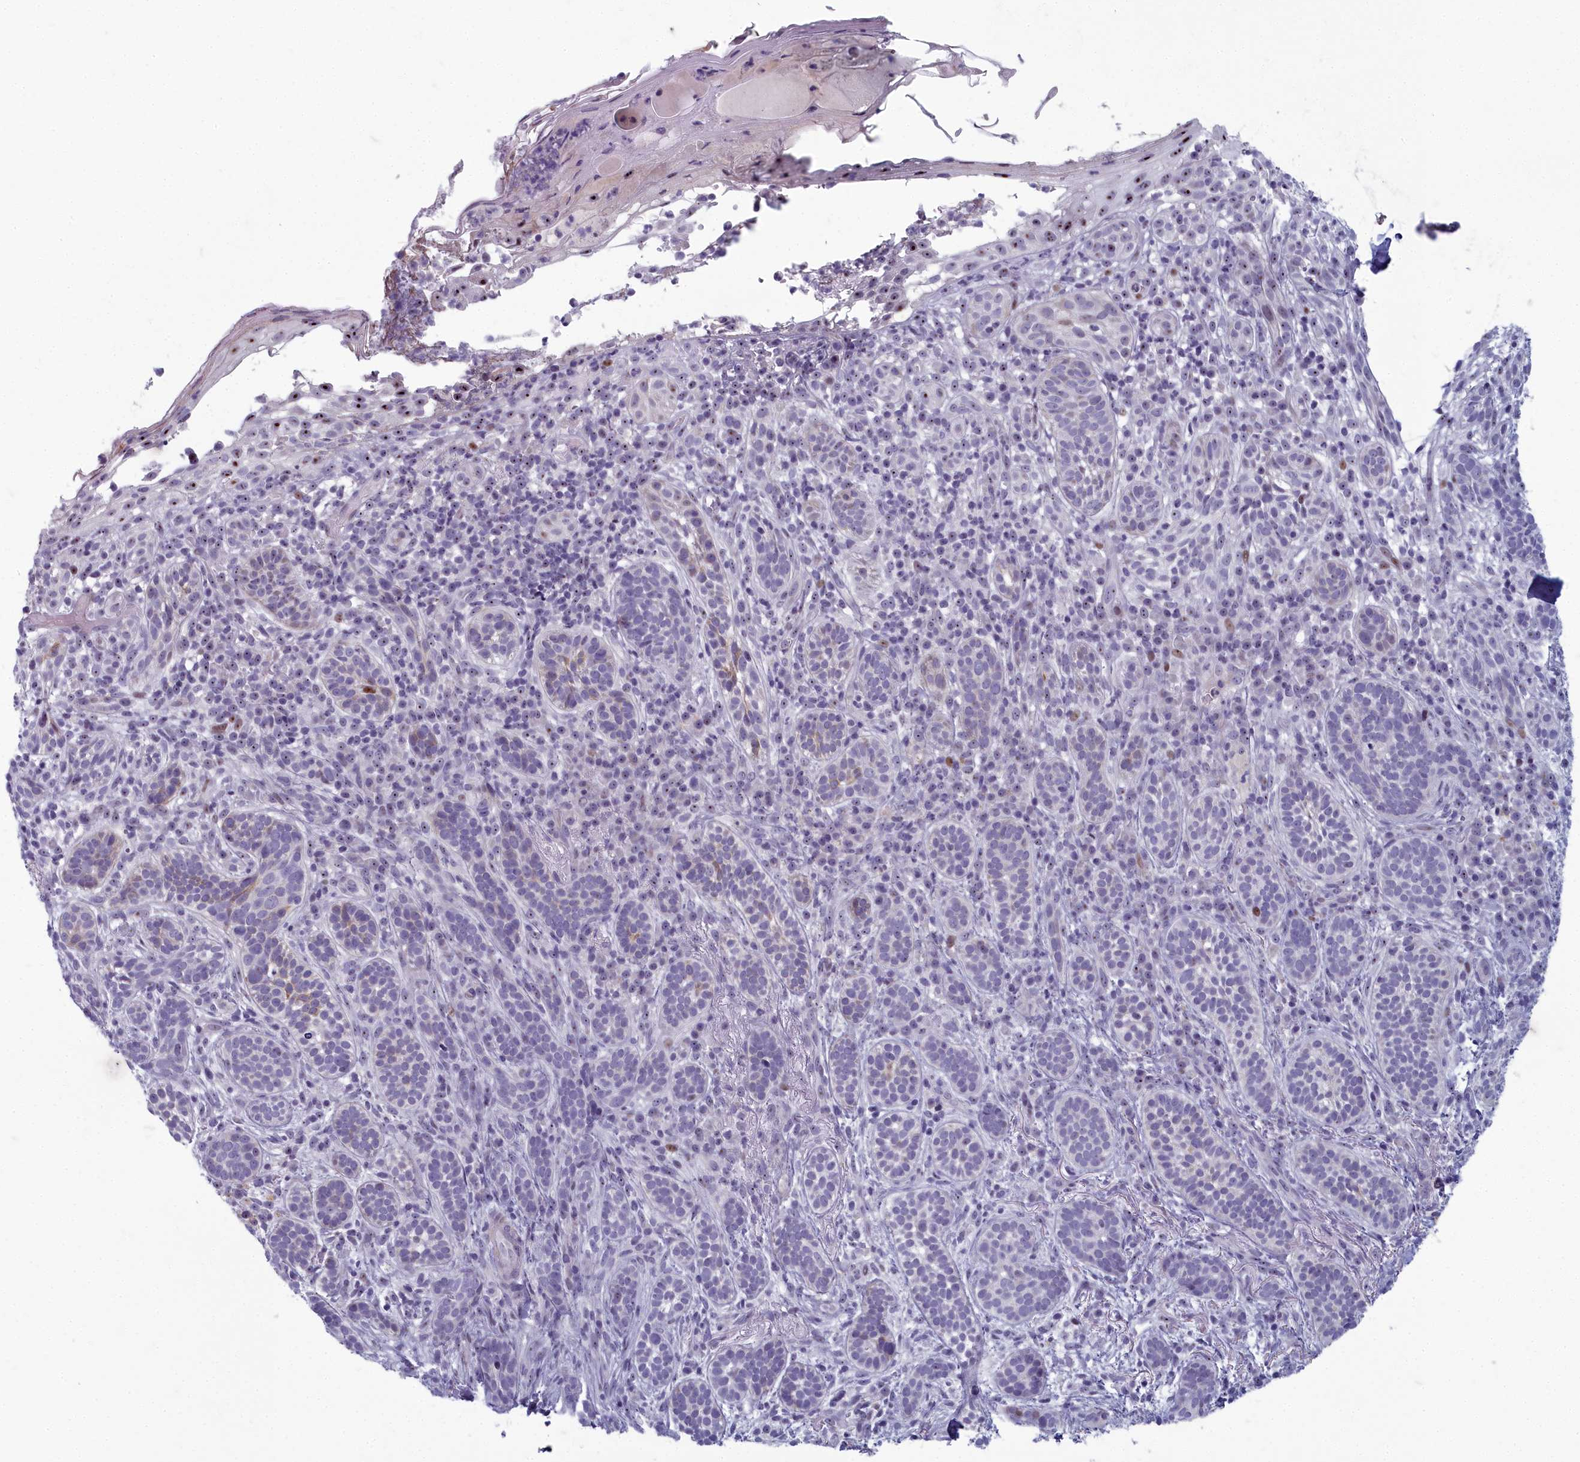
{"staining": {"intensity": "negative", "quantity": "none", "location": "none"}, "tissue": "skin cancer", "cell_type": "Tumor cells", "image_type": "cancer", "snomed": [{"axis": "morphology", "description": "Basal cell carcinoma"}, {"axis": "topography", "description": "Skin"}], "caption": "Immunohistochemical staining of human skin cancer (basal cell carcinoma) displays no significant staining in tumor cells.", "gene": "INSYN2A", "patient": {"sex": "male", "age": 71}}